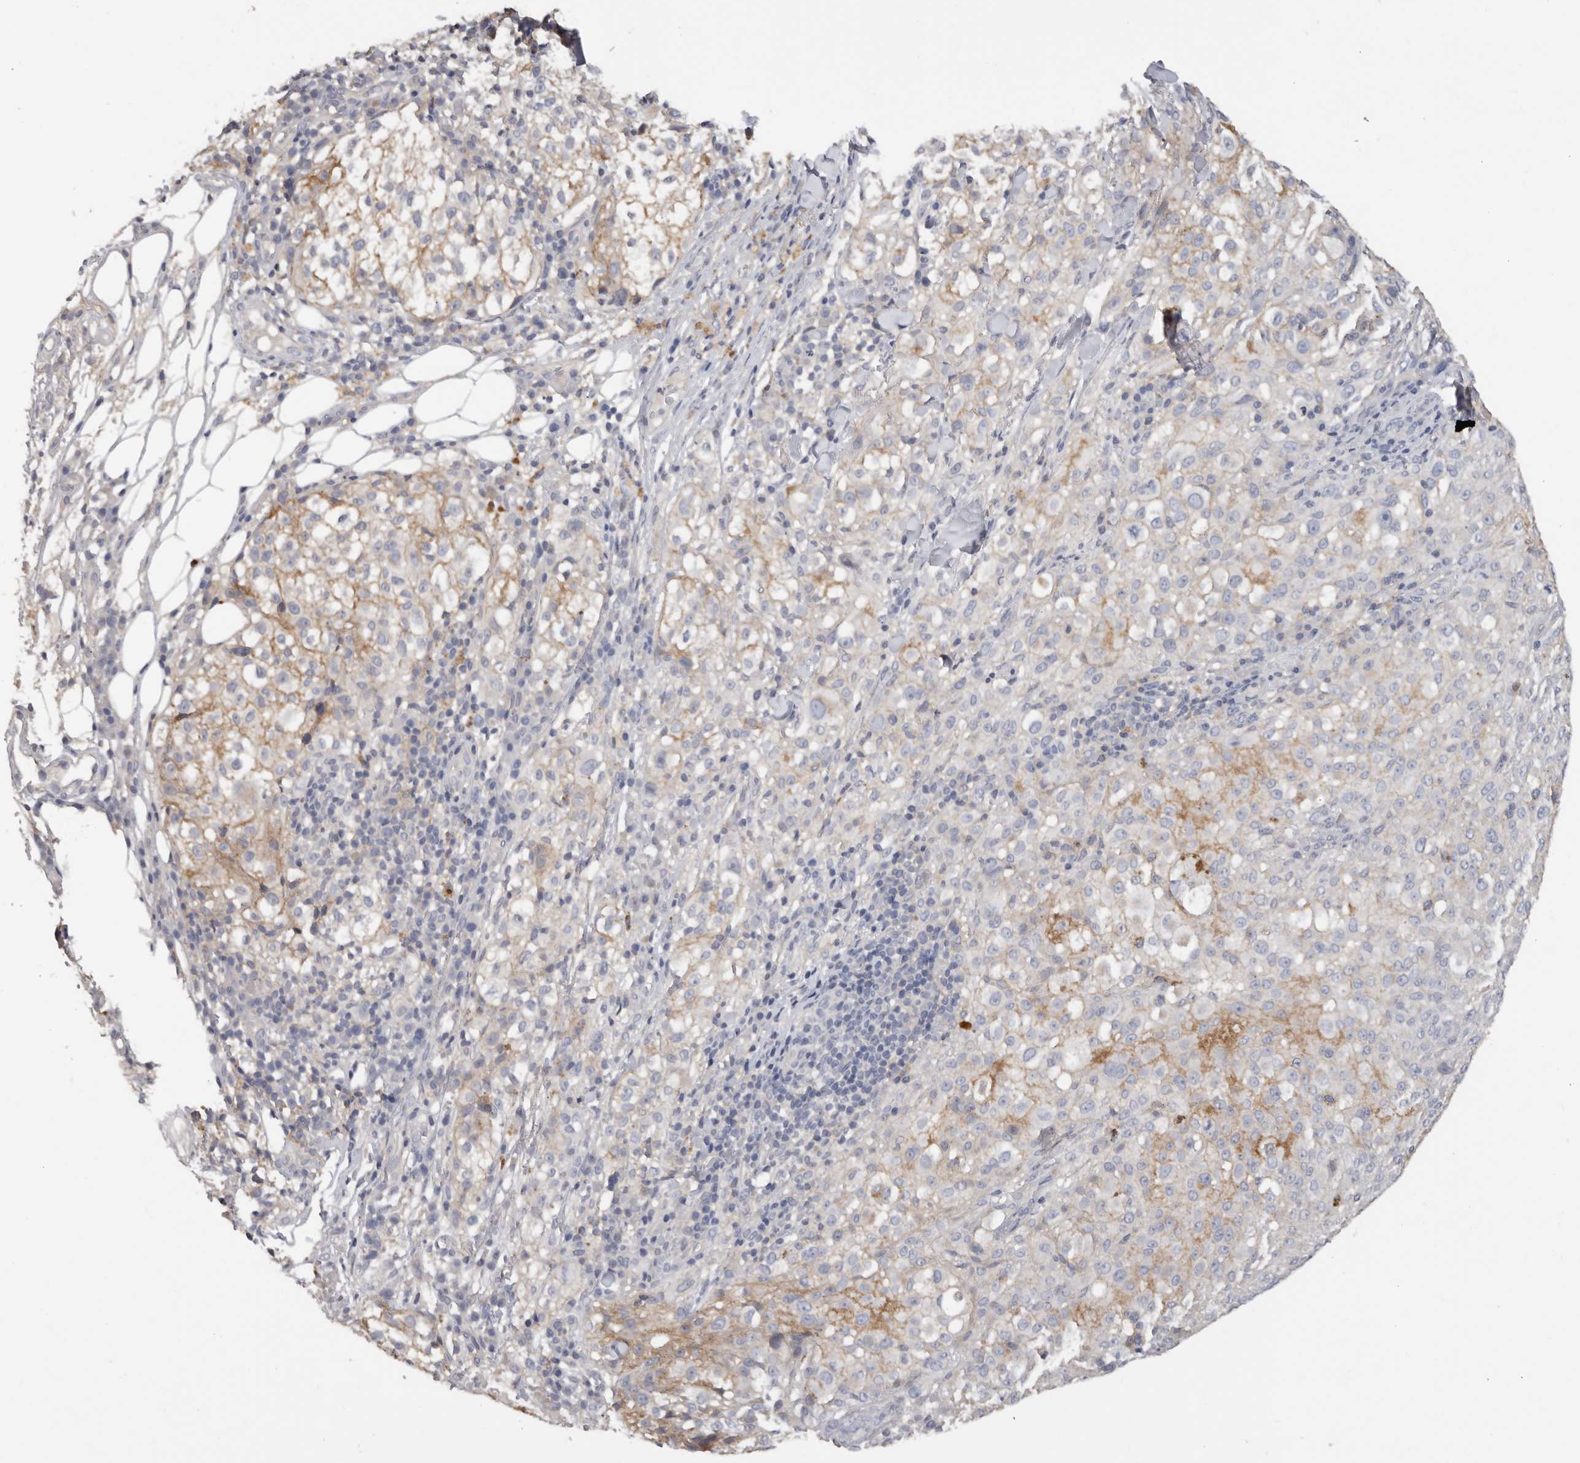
{"staining": {"intensity": "moderate", "quantity": "<25%", "location": "cytoplasmic/membranous"}, "tissue": "melanoma", "cell_type": "Tumor cells", "image_type": "cancer", "snomed": [{"axis": "morphology", "description": "Necrosis, NOS"}, {"axis": "morphology", "description": "Malignant melanoma, NOS"}, {"axis": "topography", "description": "Skin"}], "caption": "Human malignant melanoma stained for a protein (brown) exhibits moderate cytoplasmic/membranous positive positivity in about <25% of tumor cells.", "gene": "WDTC1", "patient": {"sex": "female", "age": 87}}